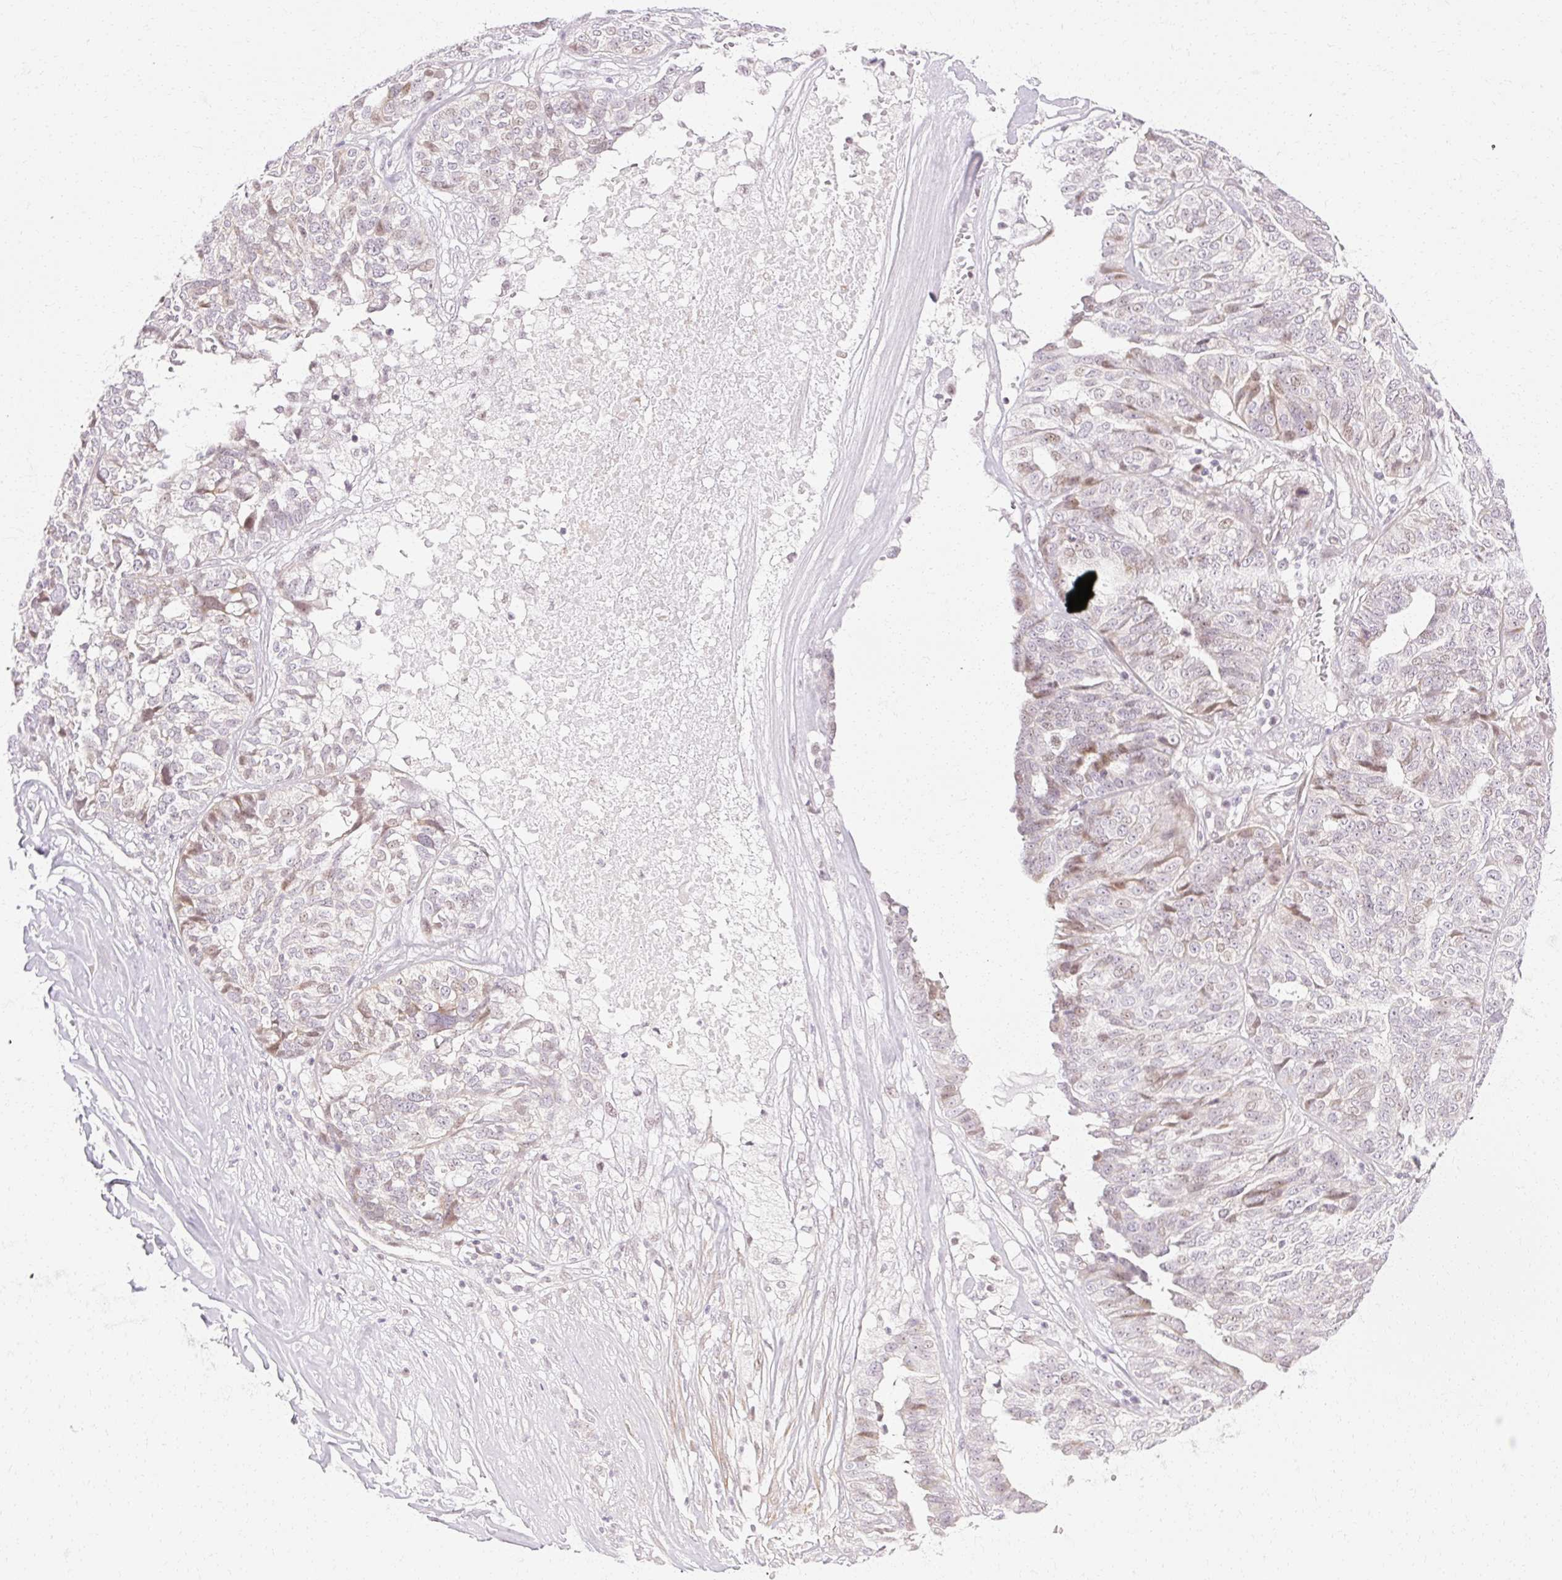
{"staining": {"intensity": "moderate", "quantity": "<25%", "location": "nuclear"}, "tissue": "ovarian cancer", "cell_type": "Tumor cells", "image_type": "cancer", "snomed": [{"axis": "morphology", "description": "Cystadenocarcinoma, serous, NOS"}, {"axis": "topography", "description": "Ovary"}], "caption": "This photomicrograph demonstrates immunohistochemistry staining of human ovarian cancer, with low moderate nuclear positivity in about <25% of tumor cells.", "gene": "C3orf49", "patient": {"sex": "female", "age": 59}}